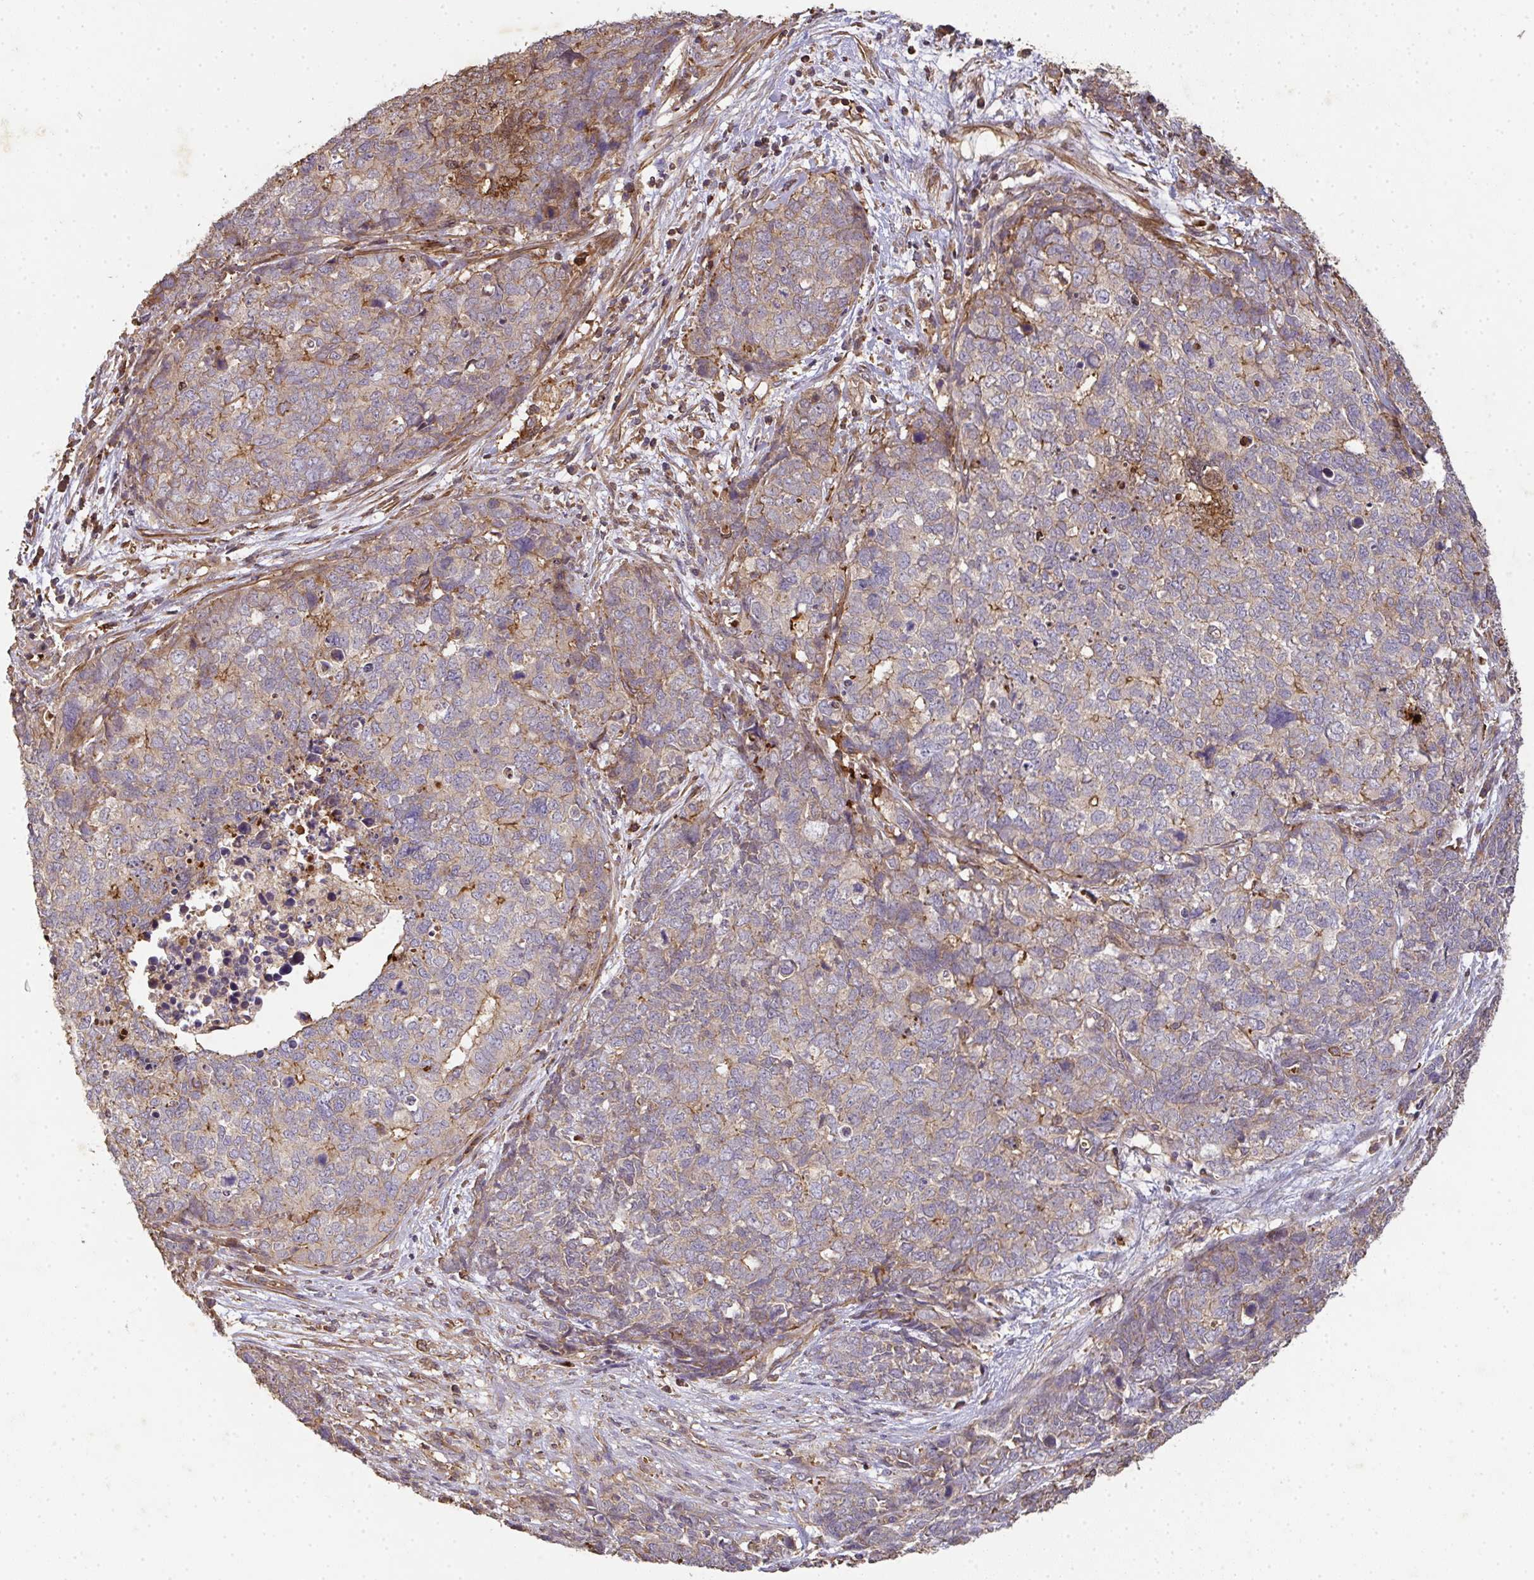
{"staining": {"intensity": "weak", "quantity": "25%-75%", "location": "cytoplasmic/membranous"}, "tissue": "cervical cancer", "cell_type": "Tumor cells", "image_type": "cancer", "snomed": [{"axis": "morphology", "description": "Adenocarcinoma, NOS"}, {"axis": "topography", "description": "Cervix"}], "caption": "A photomicrograph of cervical cancer stained for a protein reveals weak cytoplasmic/membranous brown staining in tumor cells. The staining is performed using DAB (3,3'-diaminobenzidine) brown chromogen to label protein expression. The nuclei are counter-stained blue using hematoxylin.", "gene": "TNMD", "patient": {"sex": "female", "age": 63}}